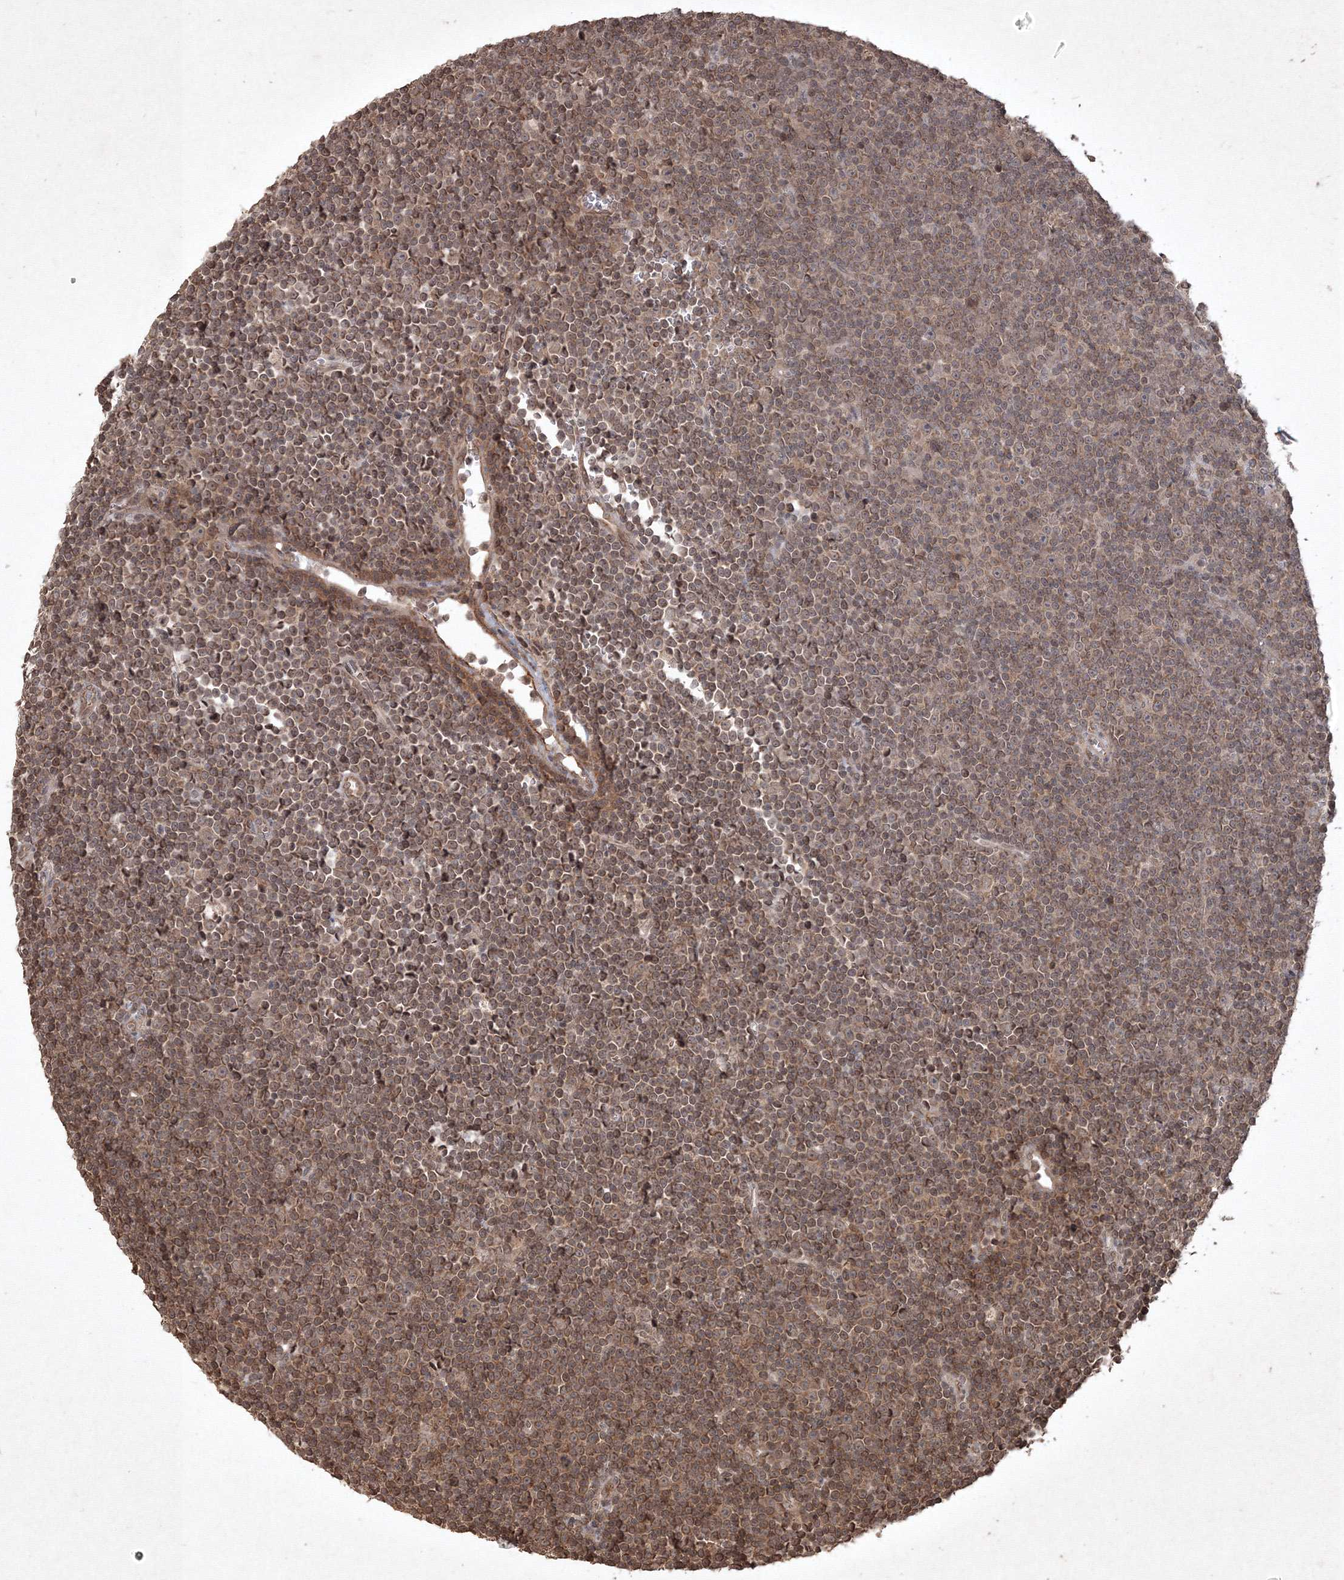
{"staining": {"intensity": "moderate", "quantity": ">75%", "location": "cytoplasmic/membranous,nuclear"}, "tissue": "lymphoma", "cell_type": "Tumor cells", "image_type": "cancer", "snomed": [{"axis": "morphology", "description": "Malignant lymphoma, non-Hodgkin's type, Low grade"}, {"axis": "topography", "description": "Lymph node"}], "caption": "A micrograph of lymphoma stained for a protein exhibits moderate cytoplasmic/membranous and nuclear brown staining in tumor cells.", "gene": "PELI3", "patient": {"sex": "female", "age": 67}}